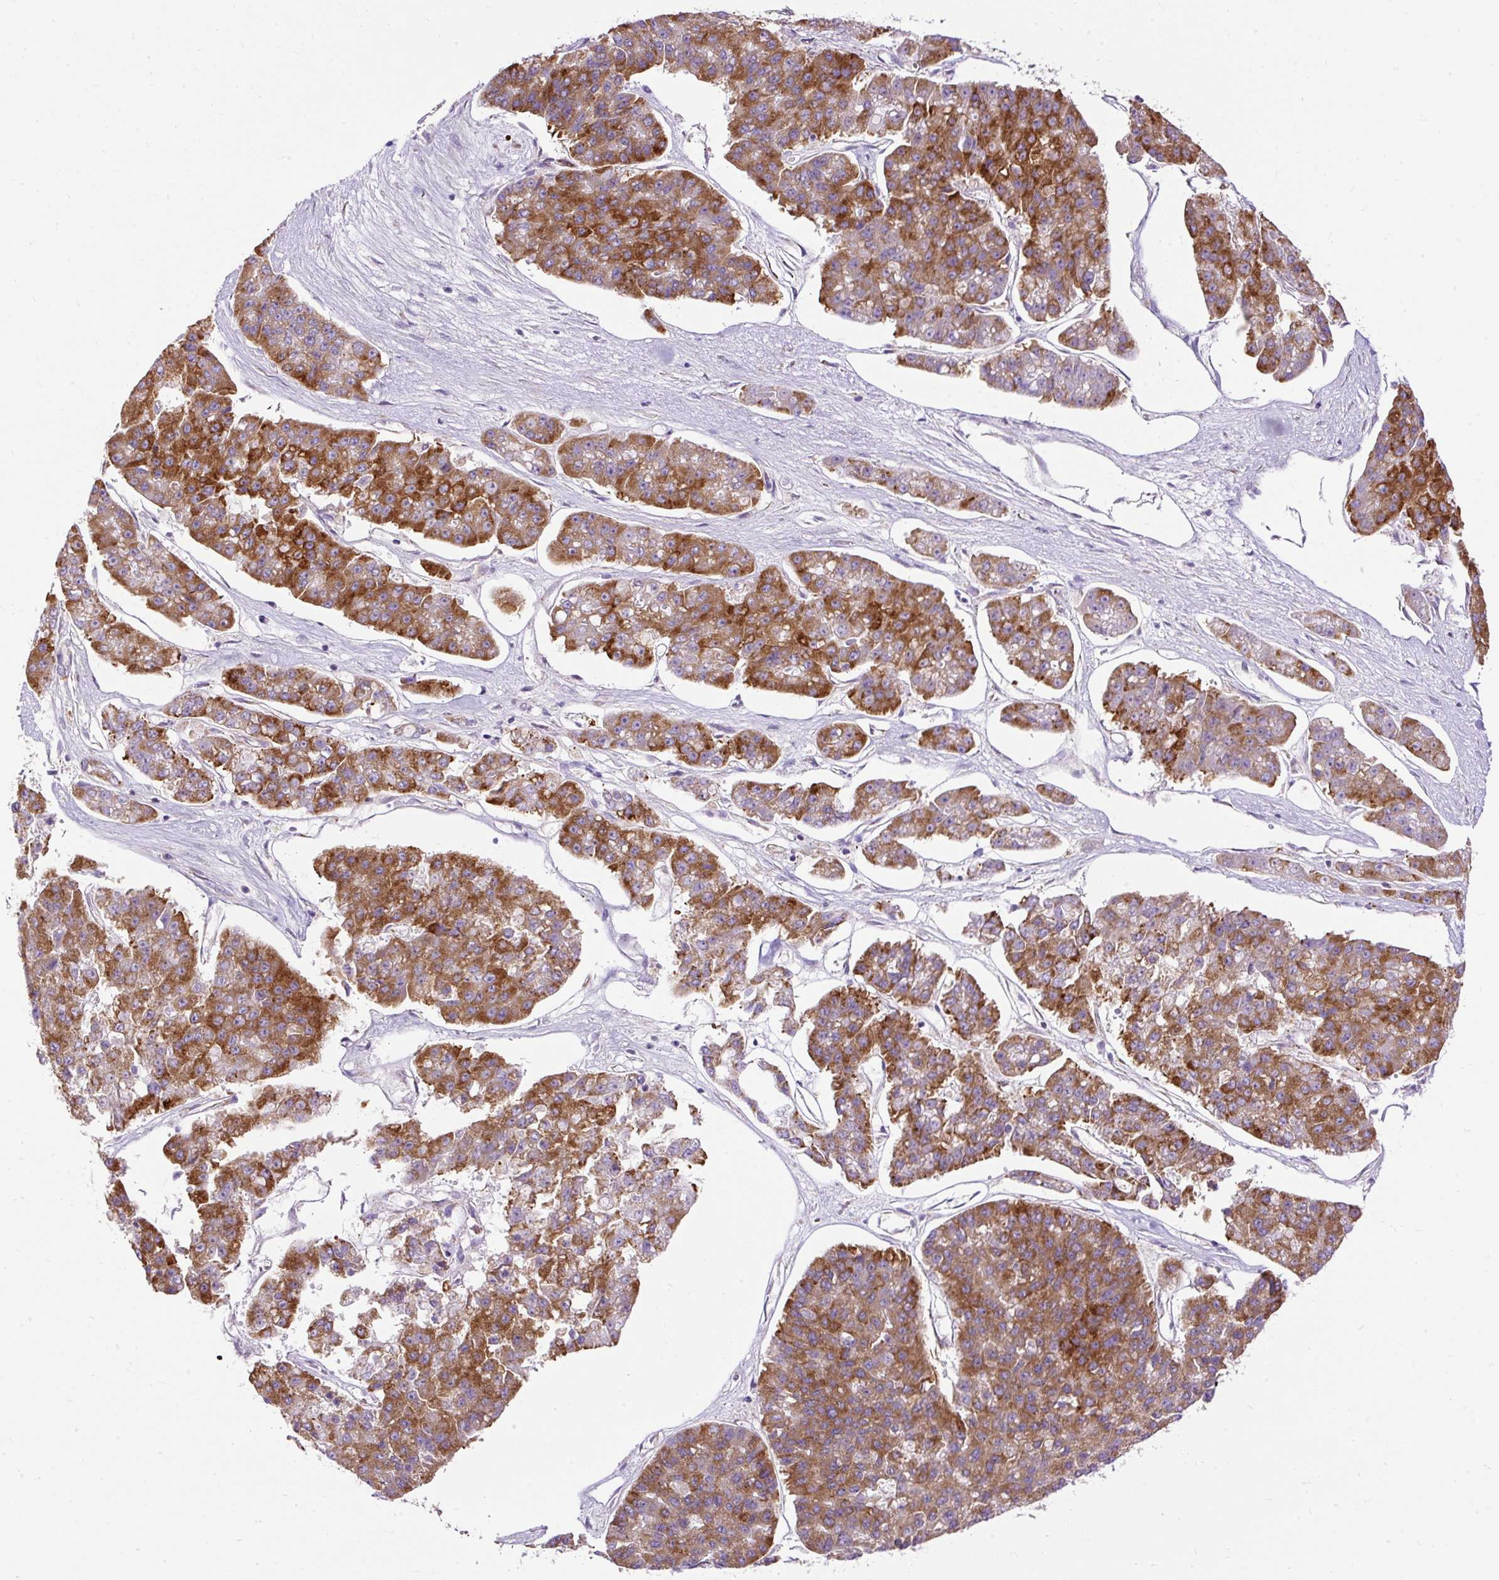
{"staining": {"intensity": "strong", "quantity": ">75%", "location": "cytoplasmic/membranous"}, "tissue": "pancreatic cancer", "cell_type": "Tumor cells", "image_type": "cancer", "snomed": [{"axis": "morphology", "description": "Adenocarcinoma, NOS"}, {"axis": "topography", "description": "Pancreas"}], "caption": "DAB (3,3'-diaminobenzidine) immunohistochemical staining of human pancreatic cancer reveals strong cytoplasmic/membranous protein positivity in about >75% of tumor cells.", "gene": "FMC1", "patient": {"sex": "male", "age": 50}}